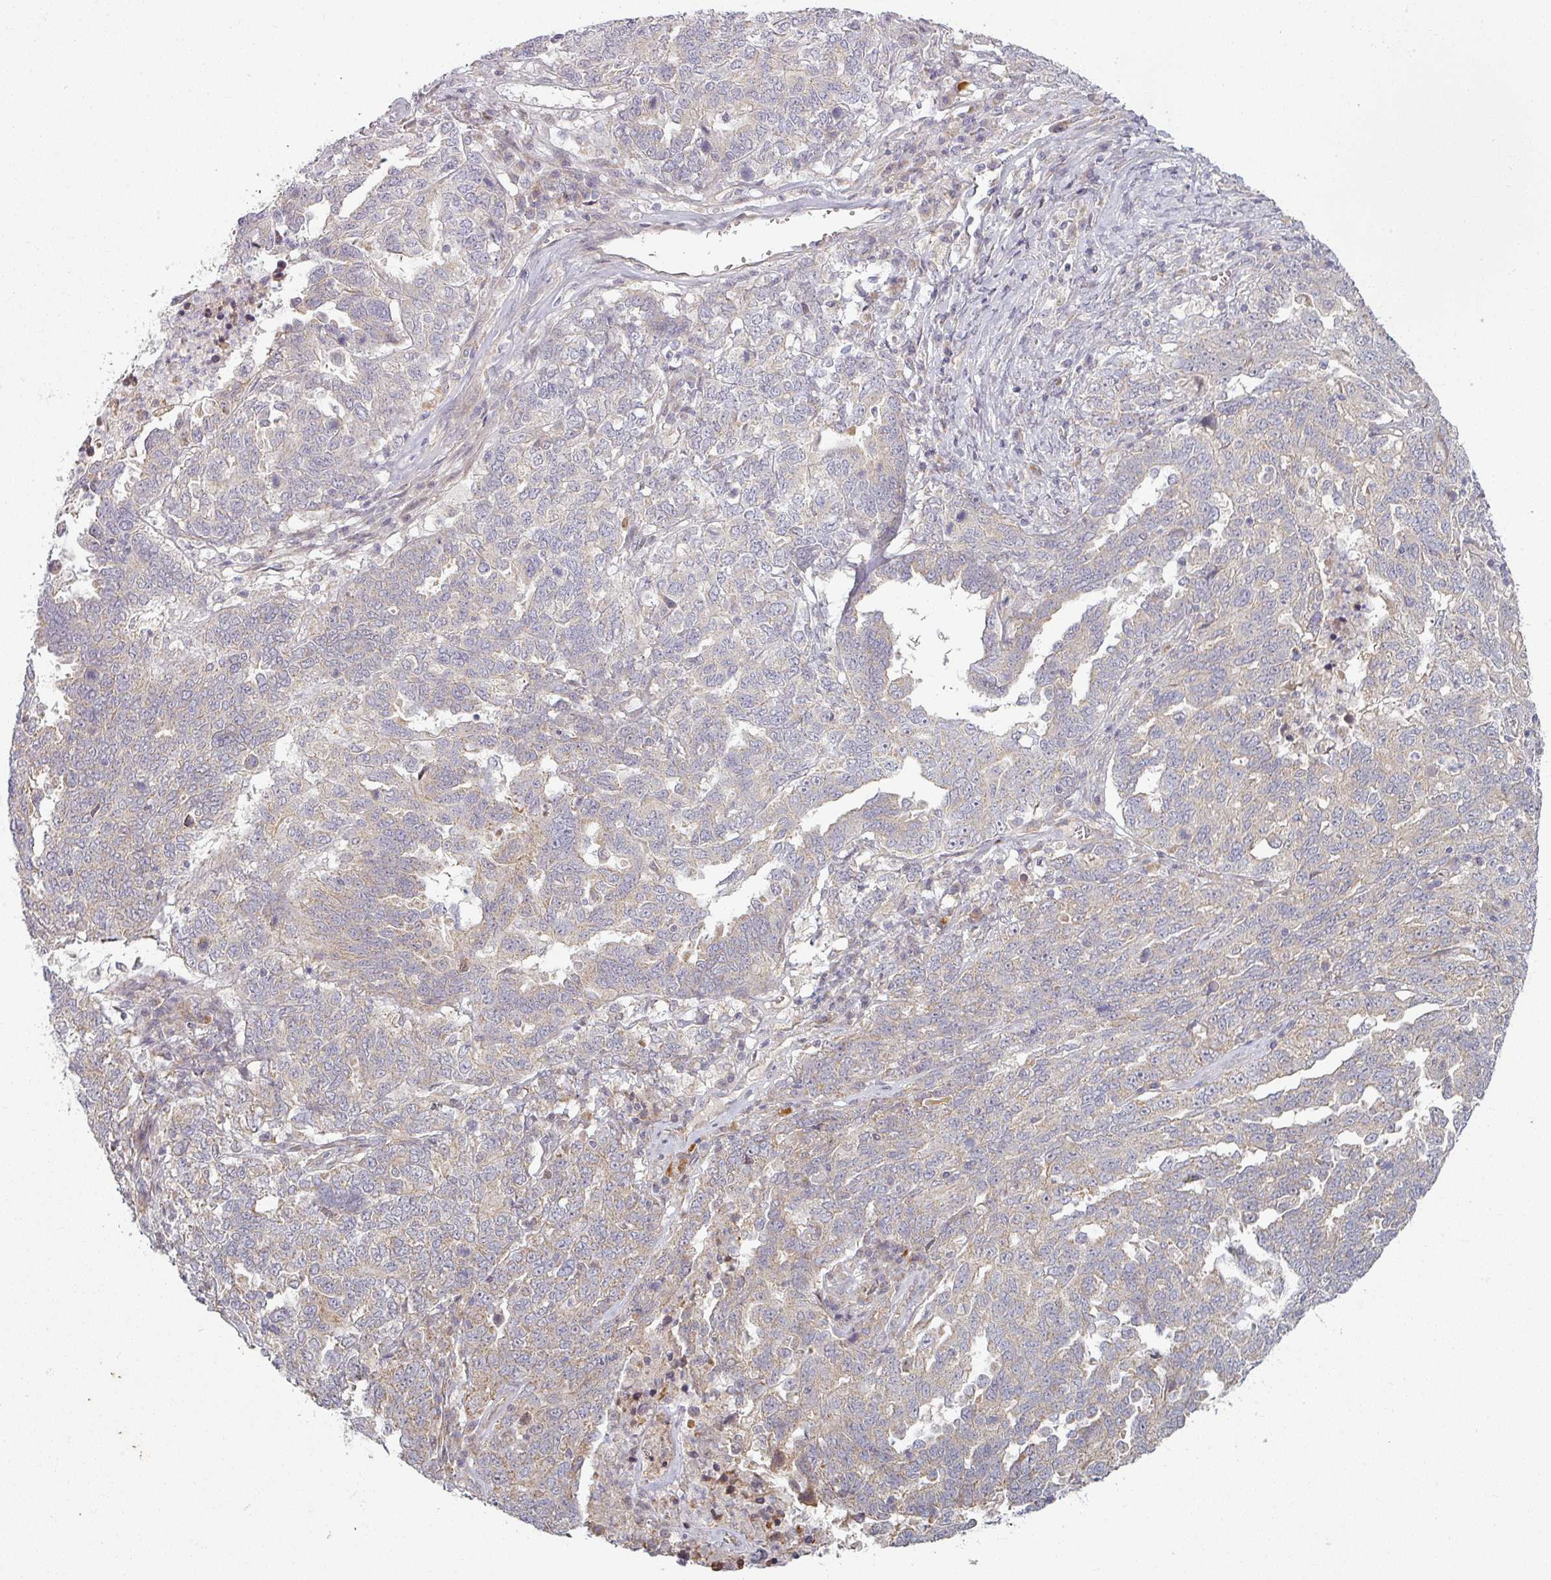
{"staining": {"intensity": "negative", "quantity": "none", "location": "none"}, "tissue": "ovarian cancer", "cell_type": "Tumor cells", "image_type": "cancer", "snomed": [{"axis": "morphology", "description": "Carcinoma, endometroid"}, {"axis": "topography", "description": "Ovary"}], "caption": "The immunohistochemistry photomicrograph has no significant positivity in tumor cells of ovarian endometroid carcinoma tissue.", "gene": "PLEKHJ1", "patient": {"sex": "female", "age": 62}}